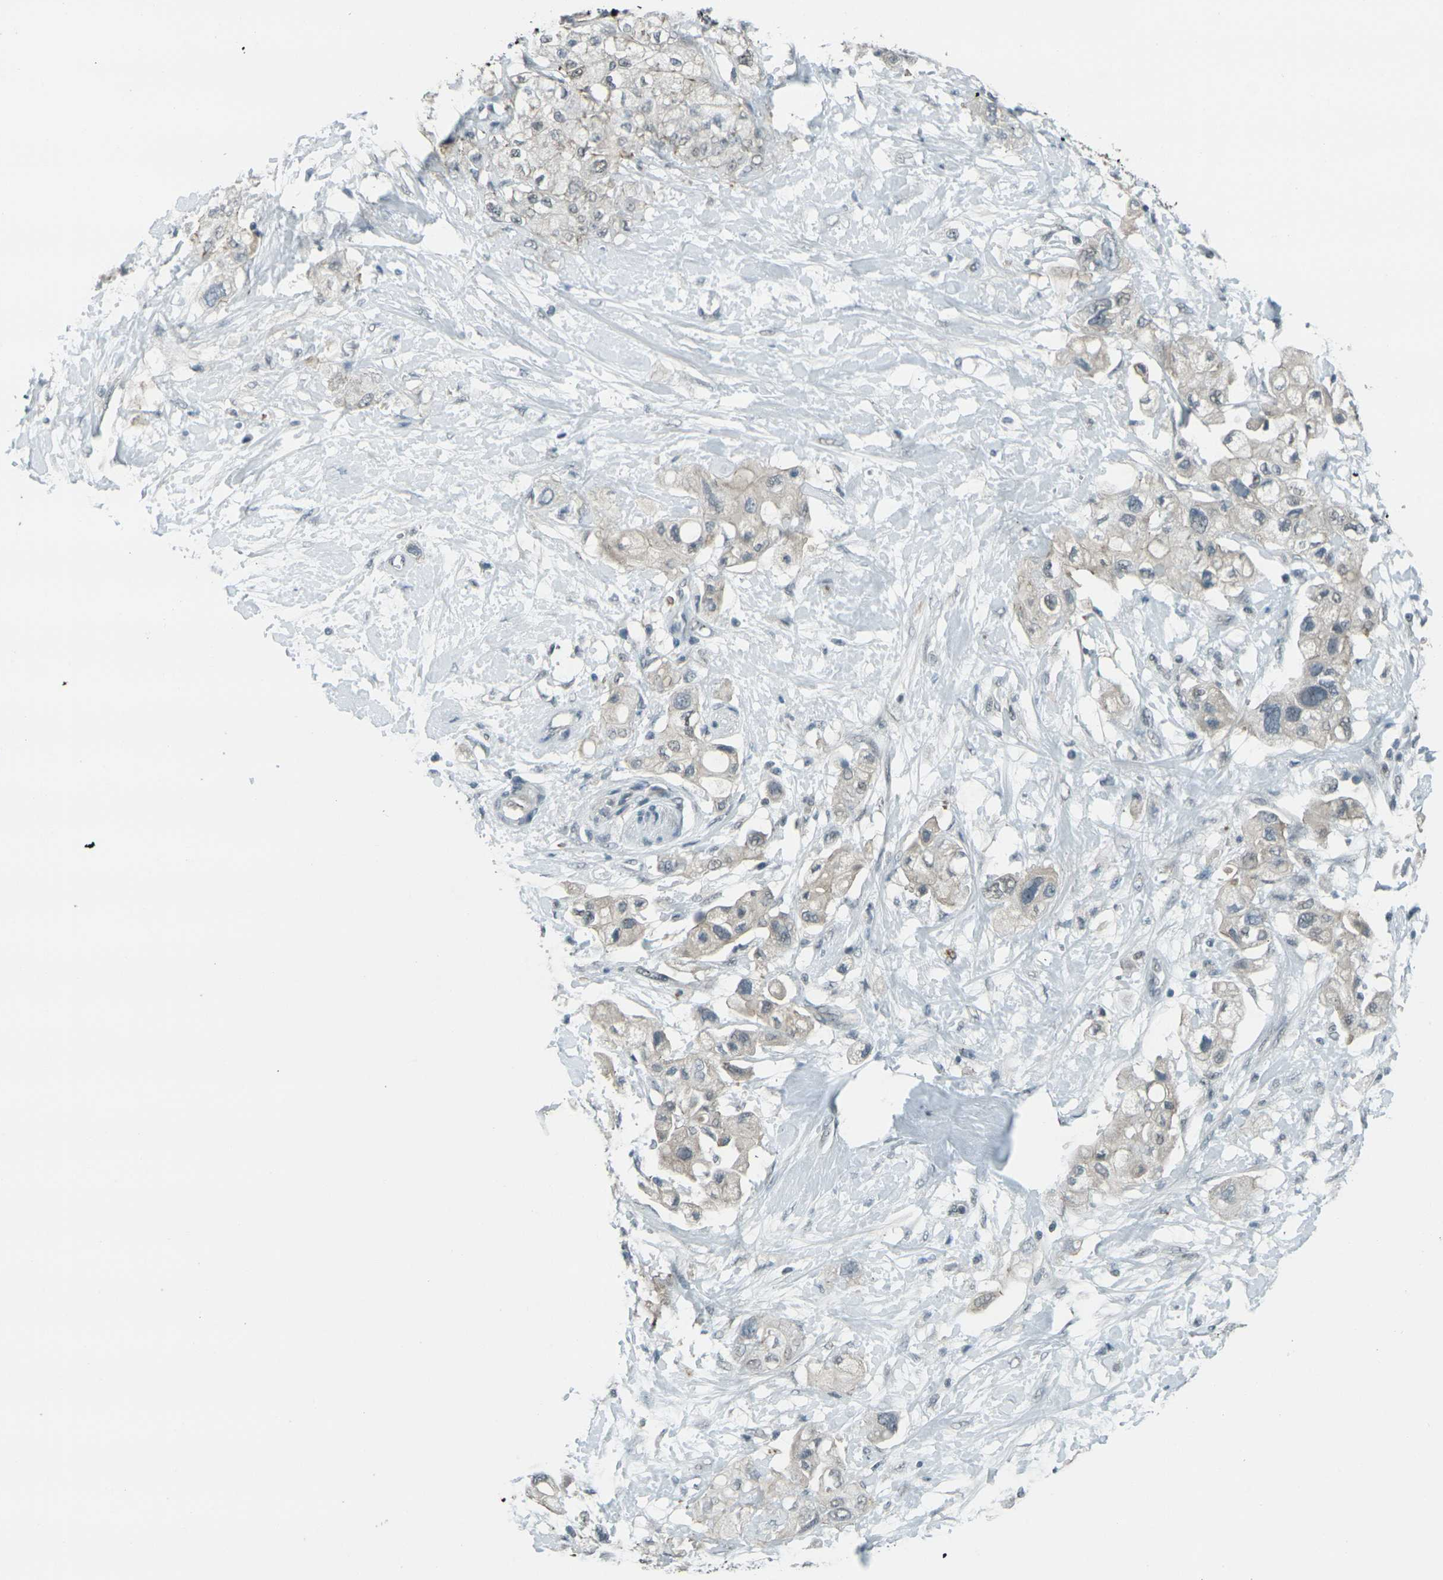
{"staining": {"intensity": "weak", "quantity": ">75%", "location": "cytoplasmic/membranous"}, "tissue": "pancreatic cancer", "cell_type": "Tumor cells", "image_type": "cancer", "snomed": [{"axis": "morphology", "description": "Adenocarcinoma, NOS"}, {"axis": "topography", "description": "Pancreas"}], "caption": "Protein expression analysis of pancreatic cancer shows weak cytoplasmic/membranous positivity in approximately >75% of tumor cells. (DAB IHC with brightfield microscopy, high magnification).", "gene": "GPR19", "patient": {"sex": "female", "age": 56}}